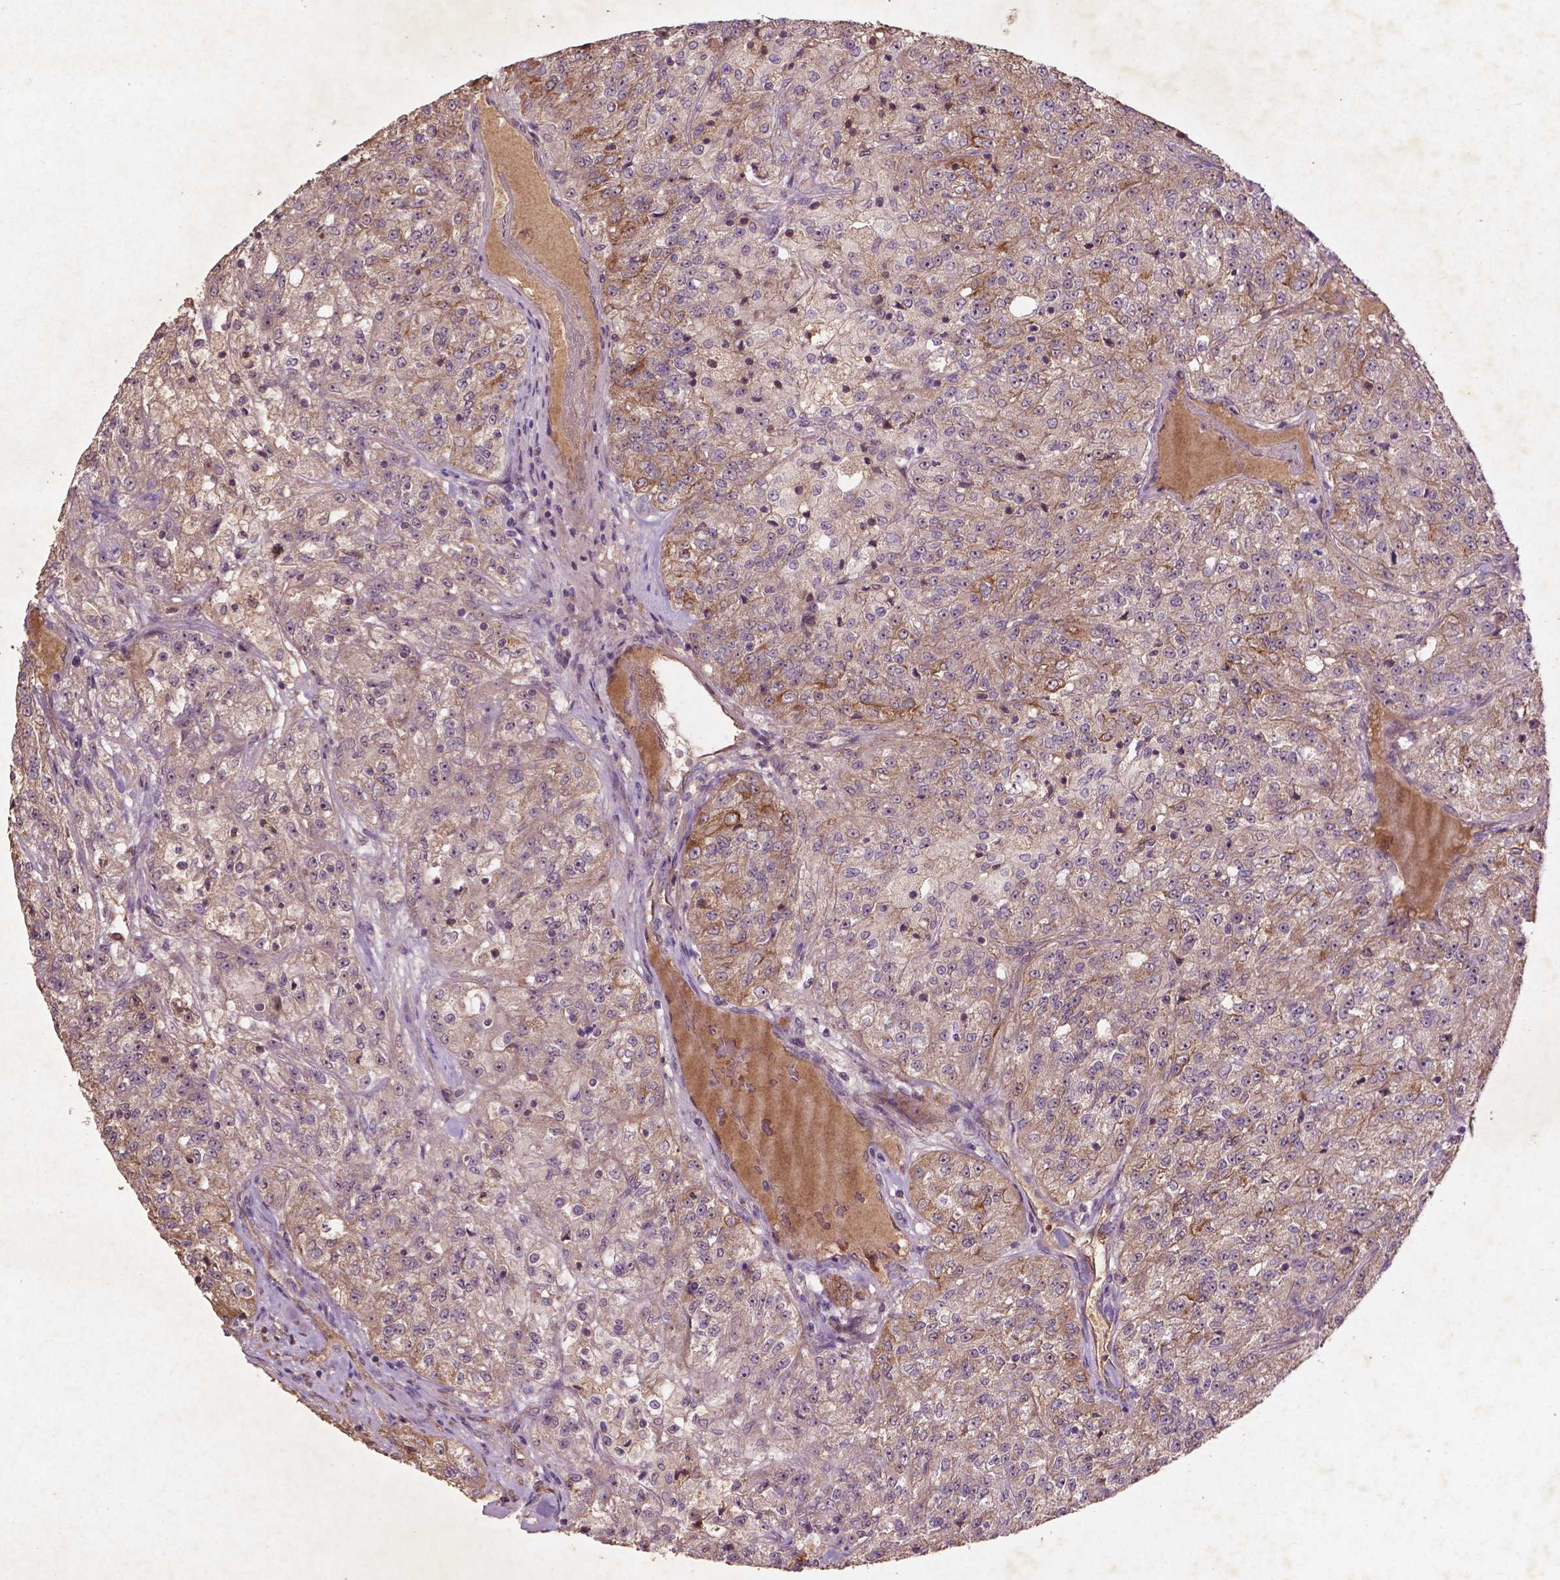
{"staining": {"intensity": "moderate", "quantity": ">75%", "location": "cytoplasmic/membranous"}, "tissue": "renal cancer", "cell_type": "Tumor cells", "image_type": "cancer", "snomed": [{"axis": "morphology", "description": "Adenocarcinoma, NOS"}, {"axis": "topography", "description": "Kidney"}], "caption": "This histopathology image demonstrates adenocarcinoma (renal) stained with IHC to label a protein in brown. The cytoplasmic/membranous of tumor cells show moderate positivity for the protein. Nuclei are counter-stained blue.", "gene": "COQ2", "patient": {"sex": "female", "age": 63}}